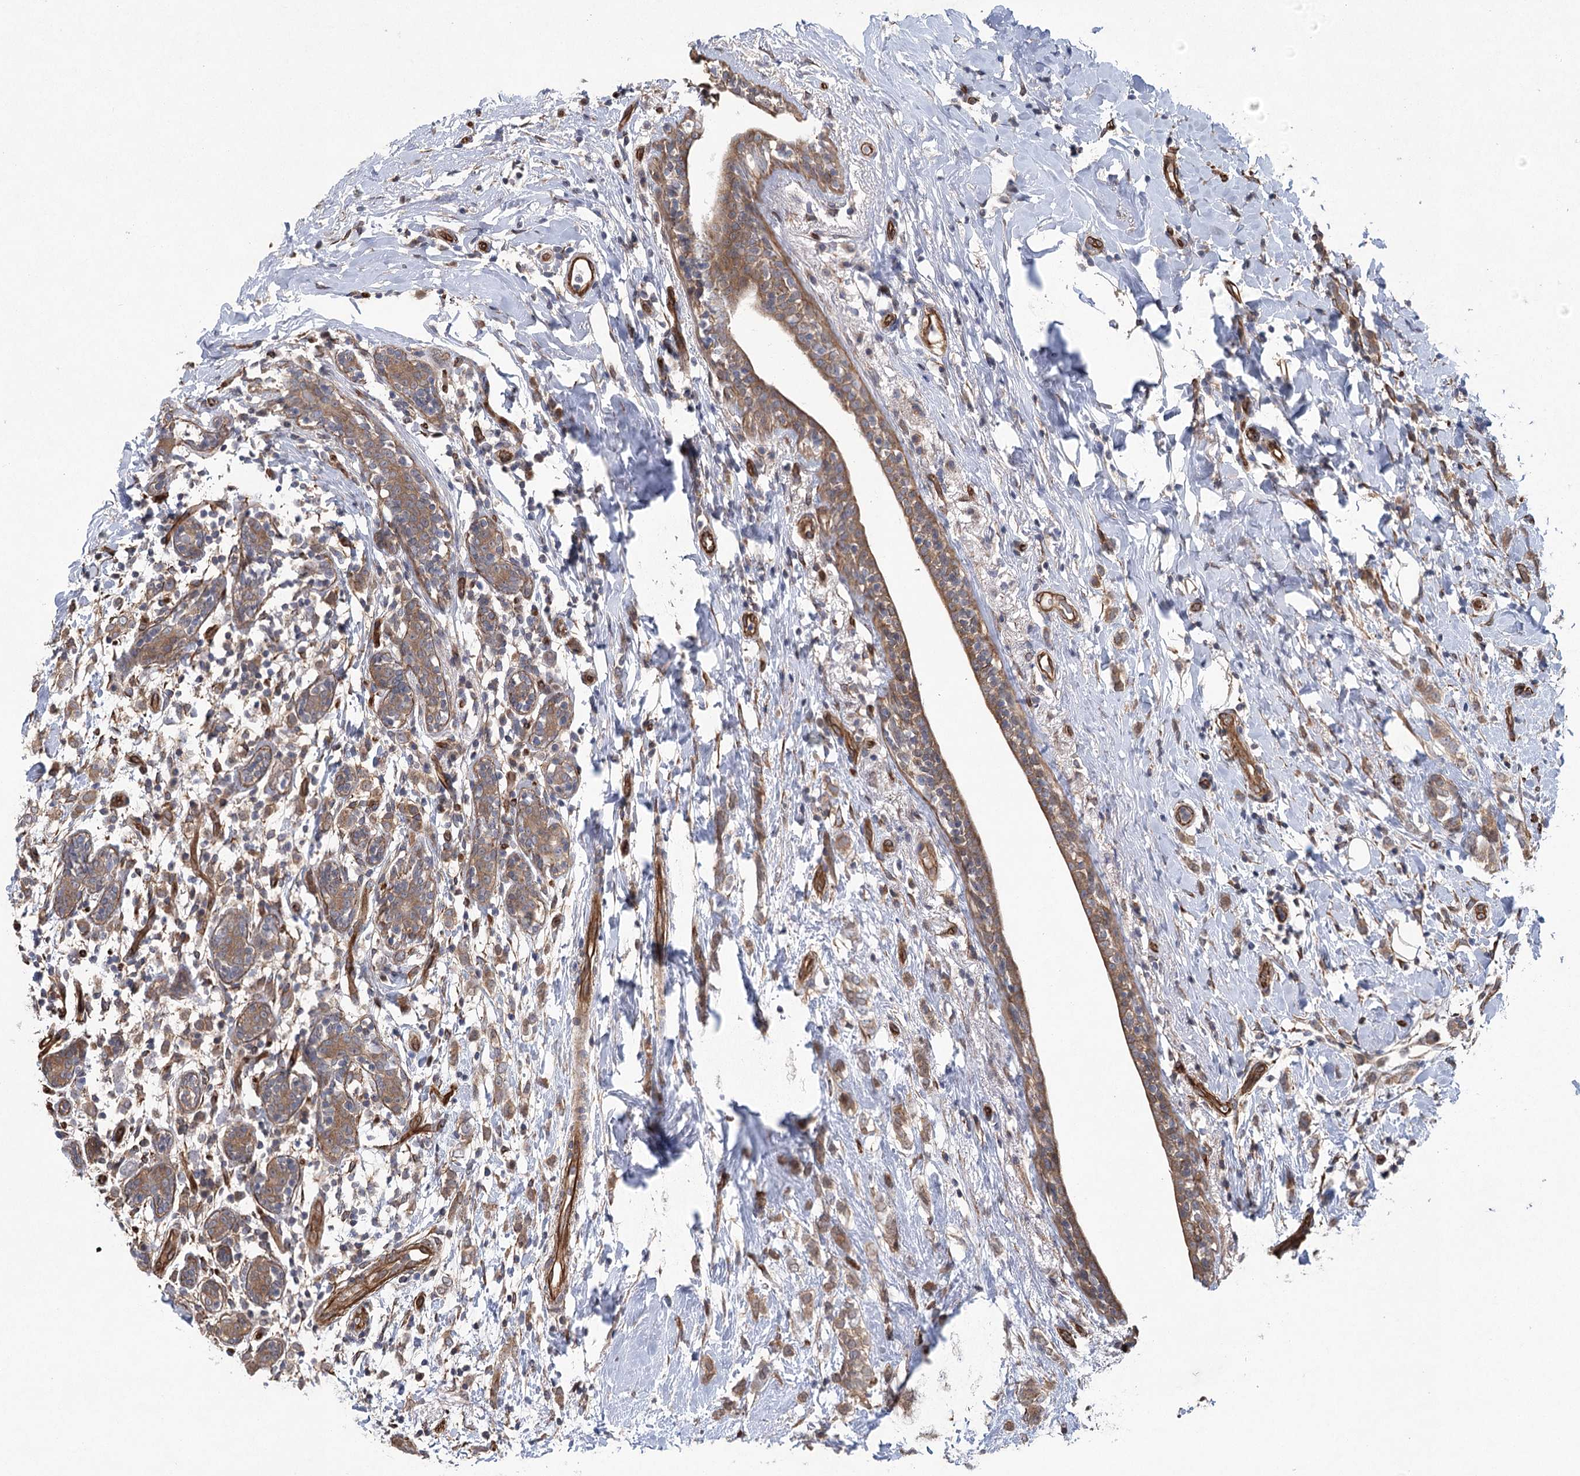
{"staining": {"intensity": "weak", "quantity": ">75%", "location": "cytoplasmic/membranous"}, "tissue": "breast cancer", "cell_type": "Tumor cells", "image_type": "cancer", "snomed": [{"axis": "morphology", "description": "Normal tissue, NOS"}, {"axis": "morphology", "description": "Lobular carcinoma"}, {"axis": "topography", "description": "Breast"}], "caption": "Brown immunohistochemical staining in breast lobular carcinoma shows weak cytoplasmic/membranous expression in about >75% of tumor cells.", "gene": "RWDD4", "patient": {"sex": "female", "age": 47}}